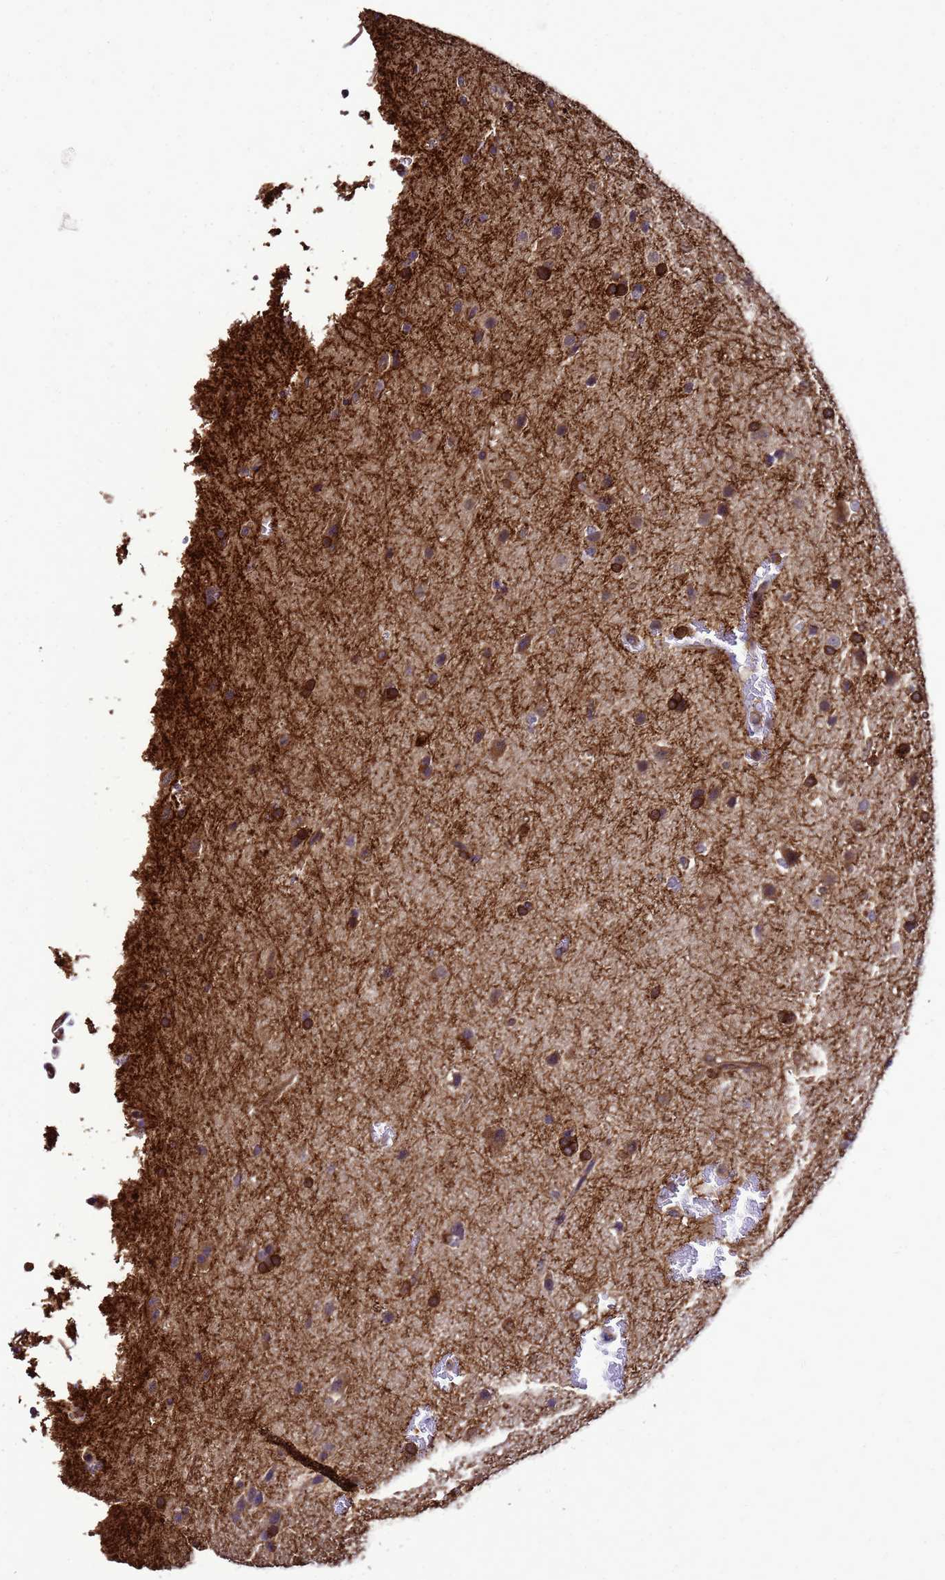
{"staining": {"intensity": "moderate", "quantity": "25%-75%", "location": "cytoplasmic/membranous"}, "tissue": "glioma", "cell_type": "Tumor cells", "image_type": "cancer", "snomed": [{"axis": "morphology", "description": "Glioma, malignant, Low grade"}, {"axis": "topography", "description": "Brain"}], "caption": "Brown immunohistochemical staining in human malignant glioma (low-grade) exhibits moderate cytoplasmic/membranous expression in approximately 25%-75% of tumor cells.", "gene": "TRABD", "patient": {"sex": "female", "age": 37}}